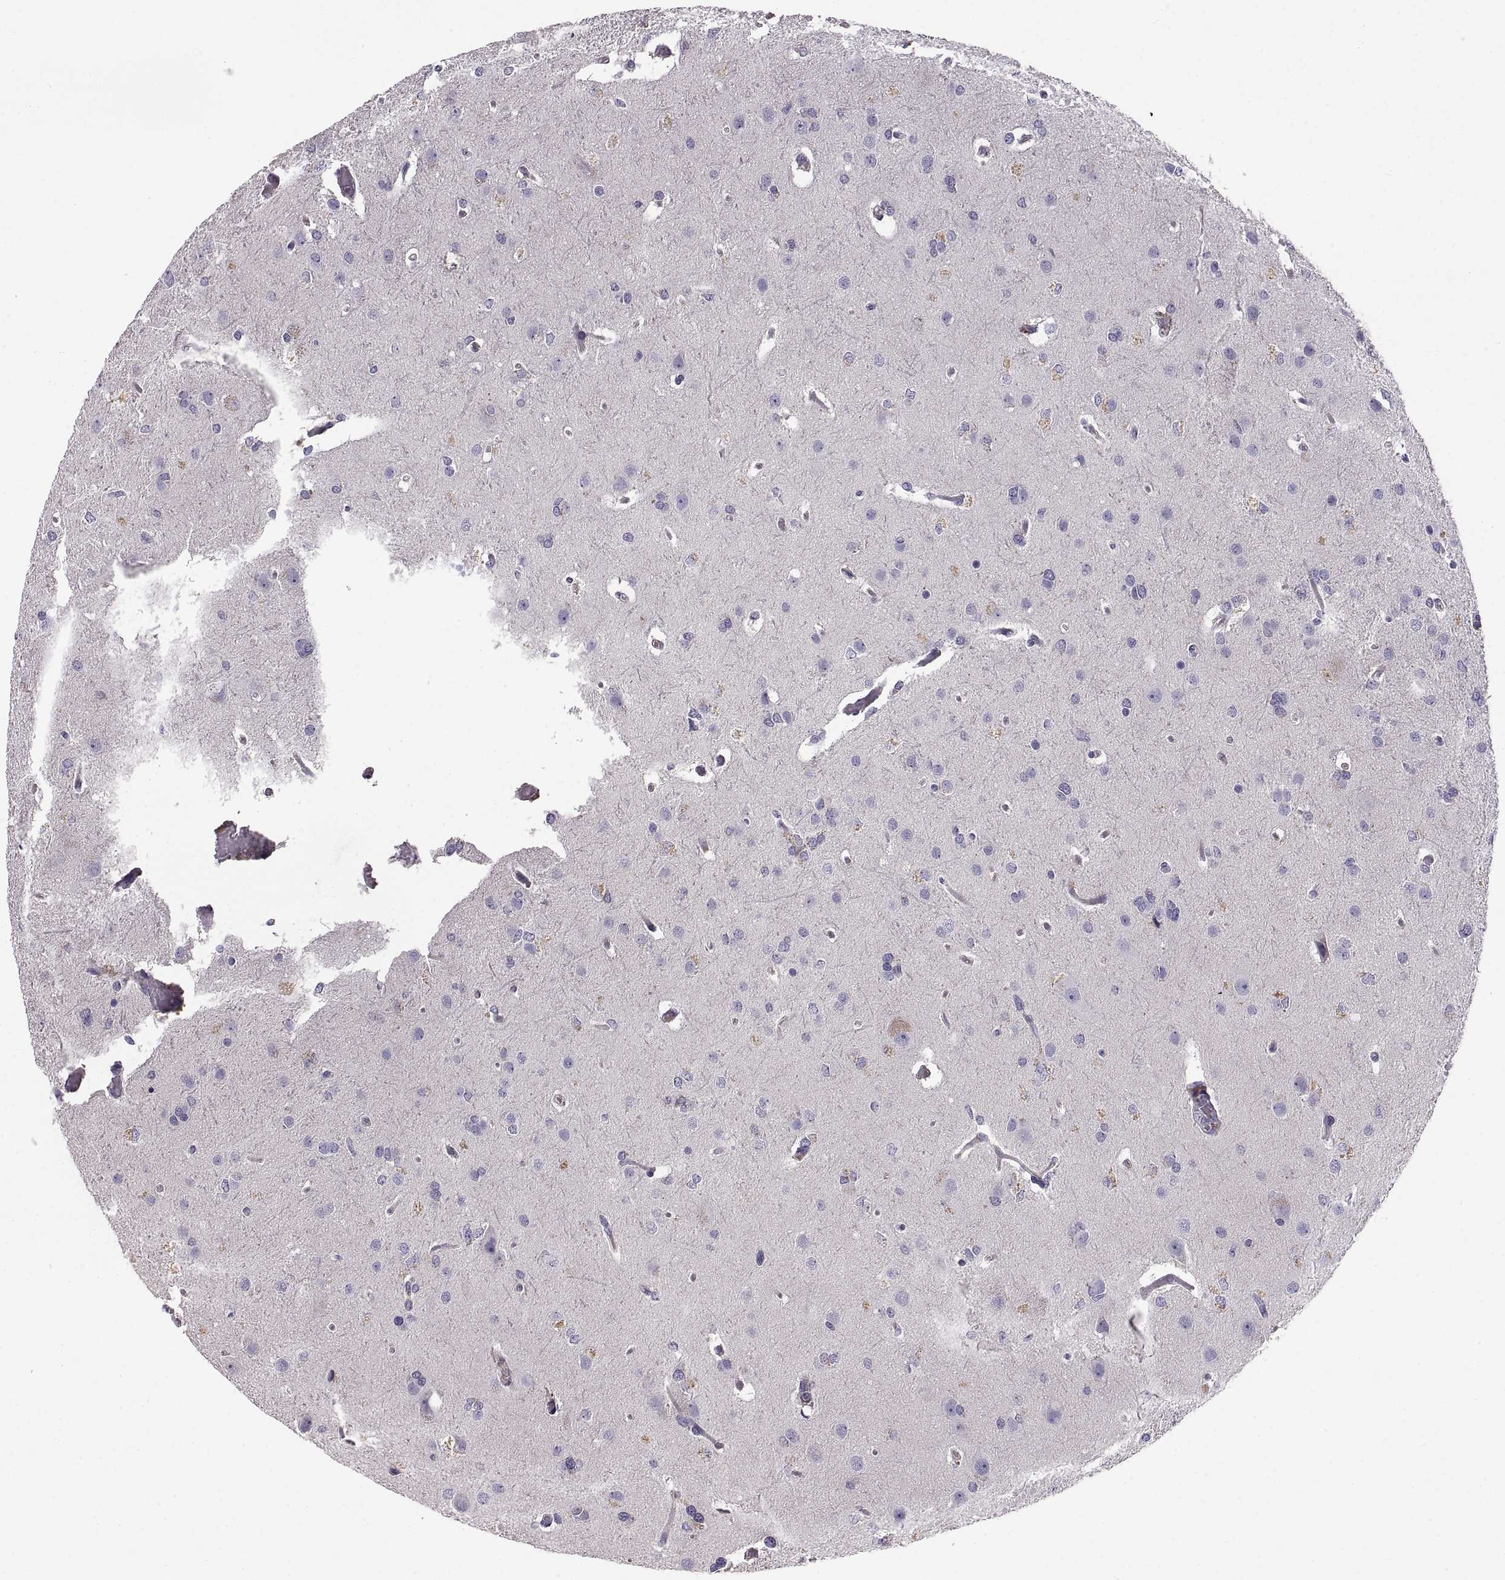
{"staining": {"intensity": "negative", "quantity": "none", "location": "none"}, "tissue": "glioma", "cell_type": "Tumor cells", "image_type": "cancer", "snomed": [{"axis": "morphology", "description": "Glioma, malignant, High grade"}, {"axis": "topography", "description": "Brain"}], "caption": "Immunohistochemical staining of human glioma displays no significant staining in tumor cells. (Stains: DAB immunohistochemistry (IHC) with hematoxylin counter stain, Microscopy: brightfield microscopy at high magnification).", "gene": "ADAM32", "patient": {"sex": "male", "age": 68}}